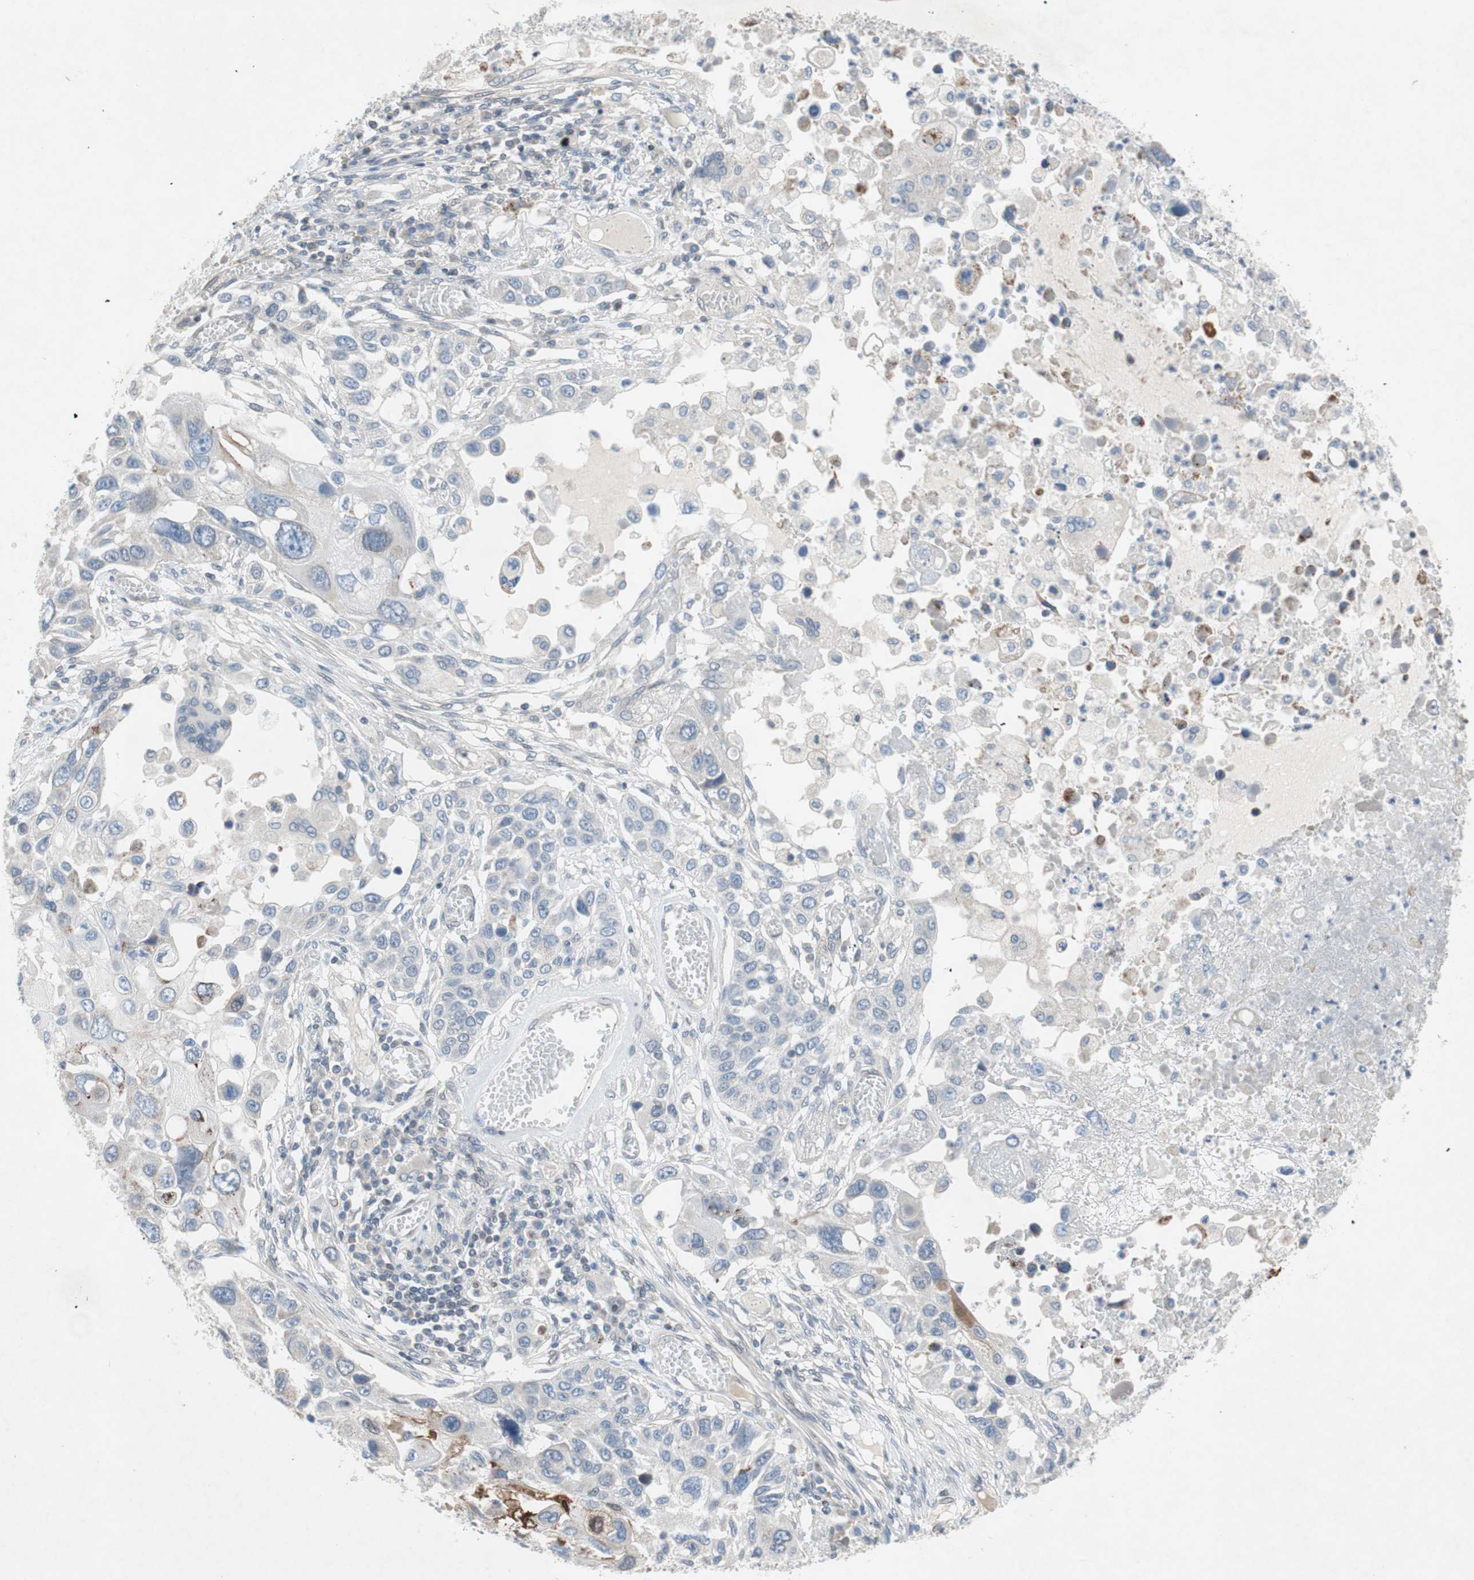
{"staining": {"intensity": "moderate", "quantity": "<25%", "location": "cytoplasmic/membranous"}, "tissue": "lung cancer", "cell_type": "Tumor cells", "image_type": "cancer", "snomed": [{"axis": "morphology", "description": "Squamous cell carcinoma, NOS"}, {"axis": "topography", "description": "Lung"}], "caption": "Lung cancer stained with DAB immunohistochemistry demonstrates low levels of moderate cytoplasmic/membranous positivity in about <25% of tumor cells.", "gene": "ARNT2", "patient": {"sex": "male", "age": 71}}